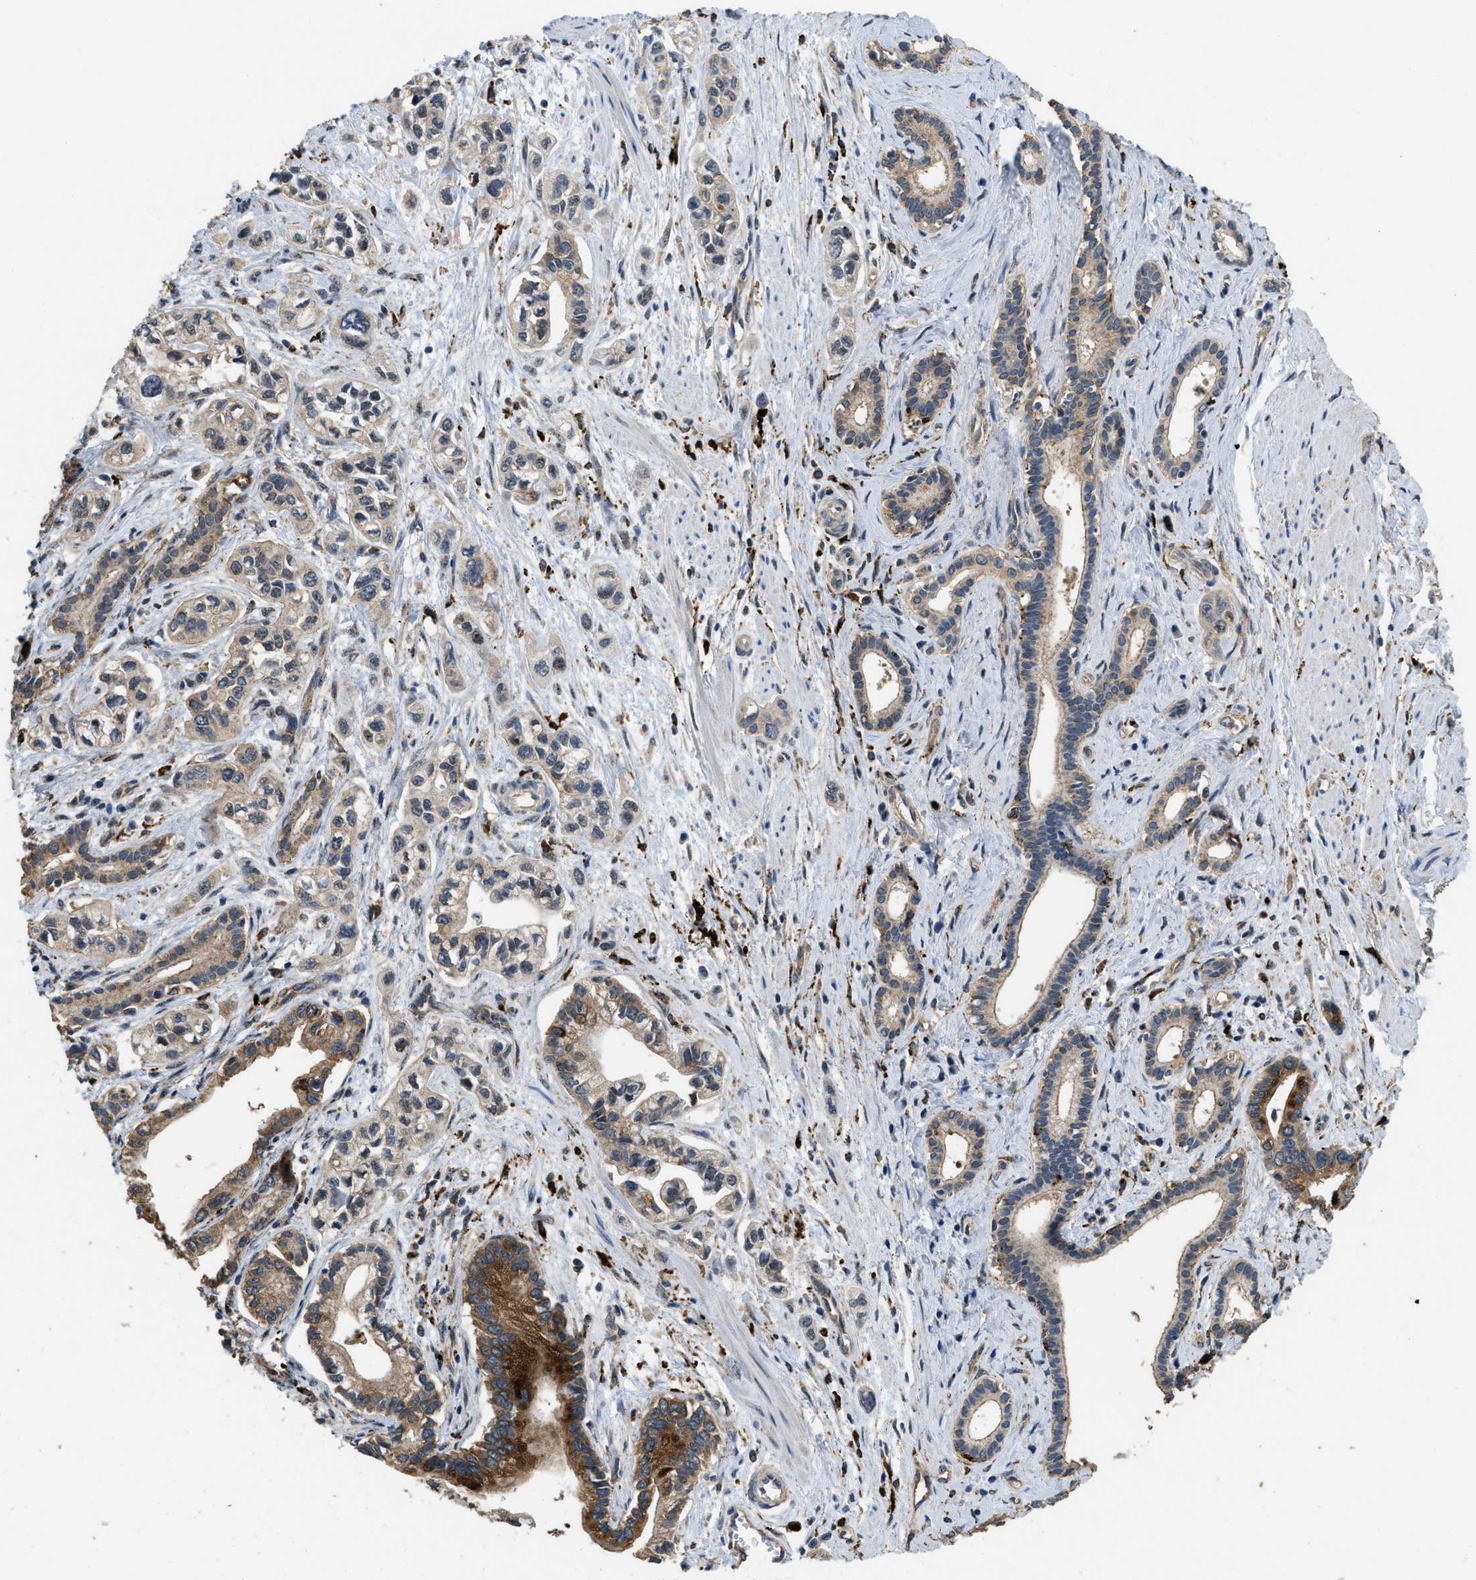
{"staining": {"intensity": "weak", "quantity": "25%-75%", "location": "cytoplasmic/membranous"}, "tissue": "pancreatic cancer", "cell_type": "Tumor cells", "image_type": "cancer", "snomed": [{"axis": "morphology", "description": "Adenocarcinoma, NOS"}, {"axis": "topography", "description": "Pancreas"}], "caption": "A high-resolution image shows immunohistochemistry (IHC) staining of pancreatic adenocarcinoma, which exhibits weak cytoplasmic/membranous expression in approximately 25%-75% of tumor cells.", "gene": "BMPR2", "patient": {"sex": "male", "age": 74}}